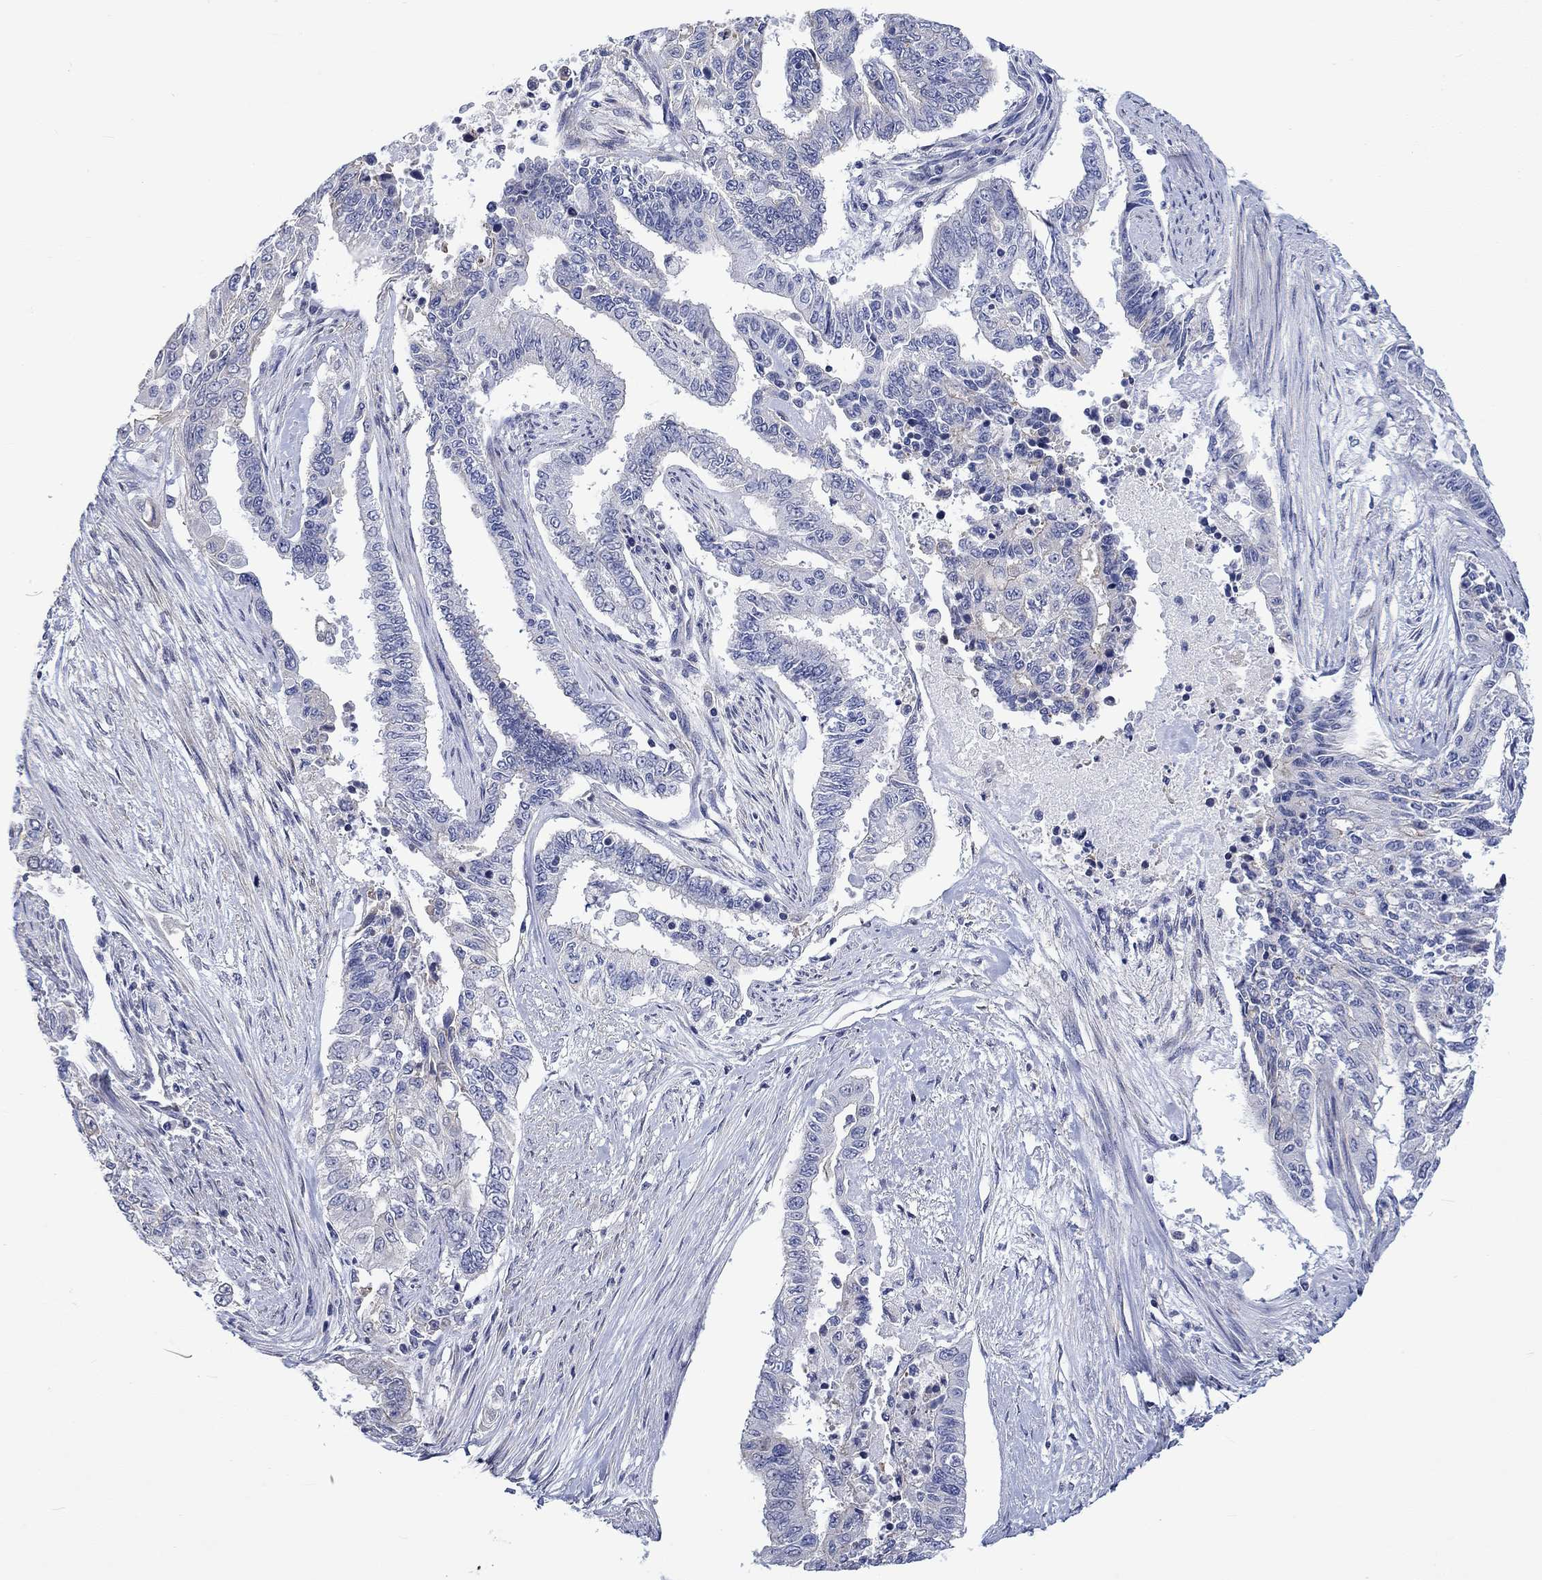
{"staining": {"intensity": "negative", "quantity": "none", "location": "none"}, "tissue": "endometrial cancer", "cell_type": "Tumor cells", "image_type": "cancer", "snomed": [{"axis": "morphology", "description": "Adenocarcinoma, NOS"}, {"axis": "topography", "description": "Uterus"}], "caption": "Endometrial adenocarcinoma was stained to show a protein in brown. There is no significant expression in tumor cells.", "gene": "AGRP", "patient": {"sex": "female", "age": 59}}